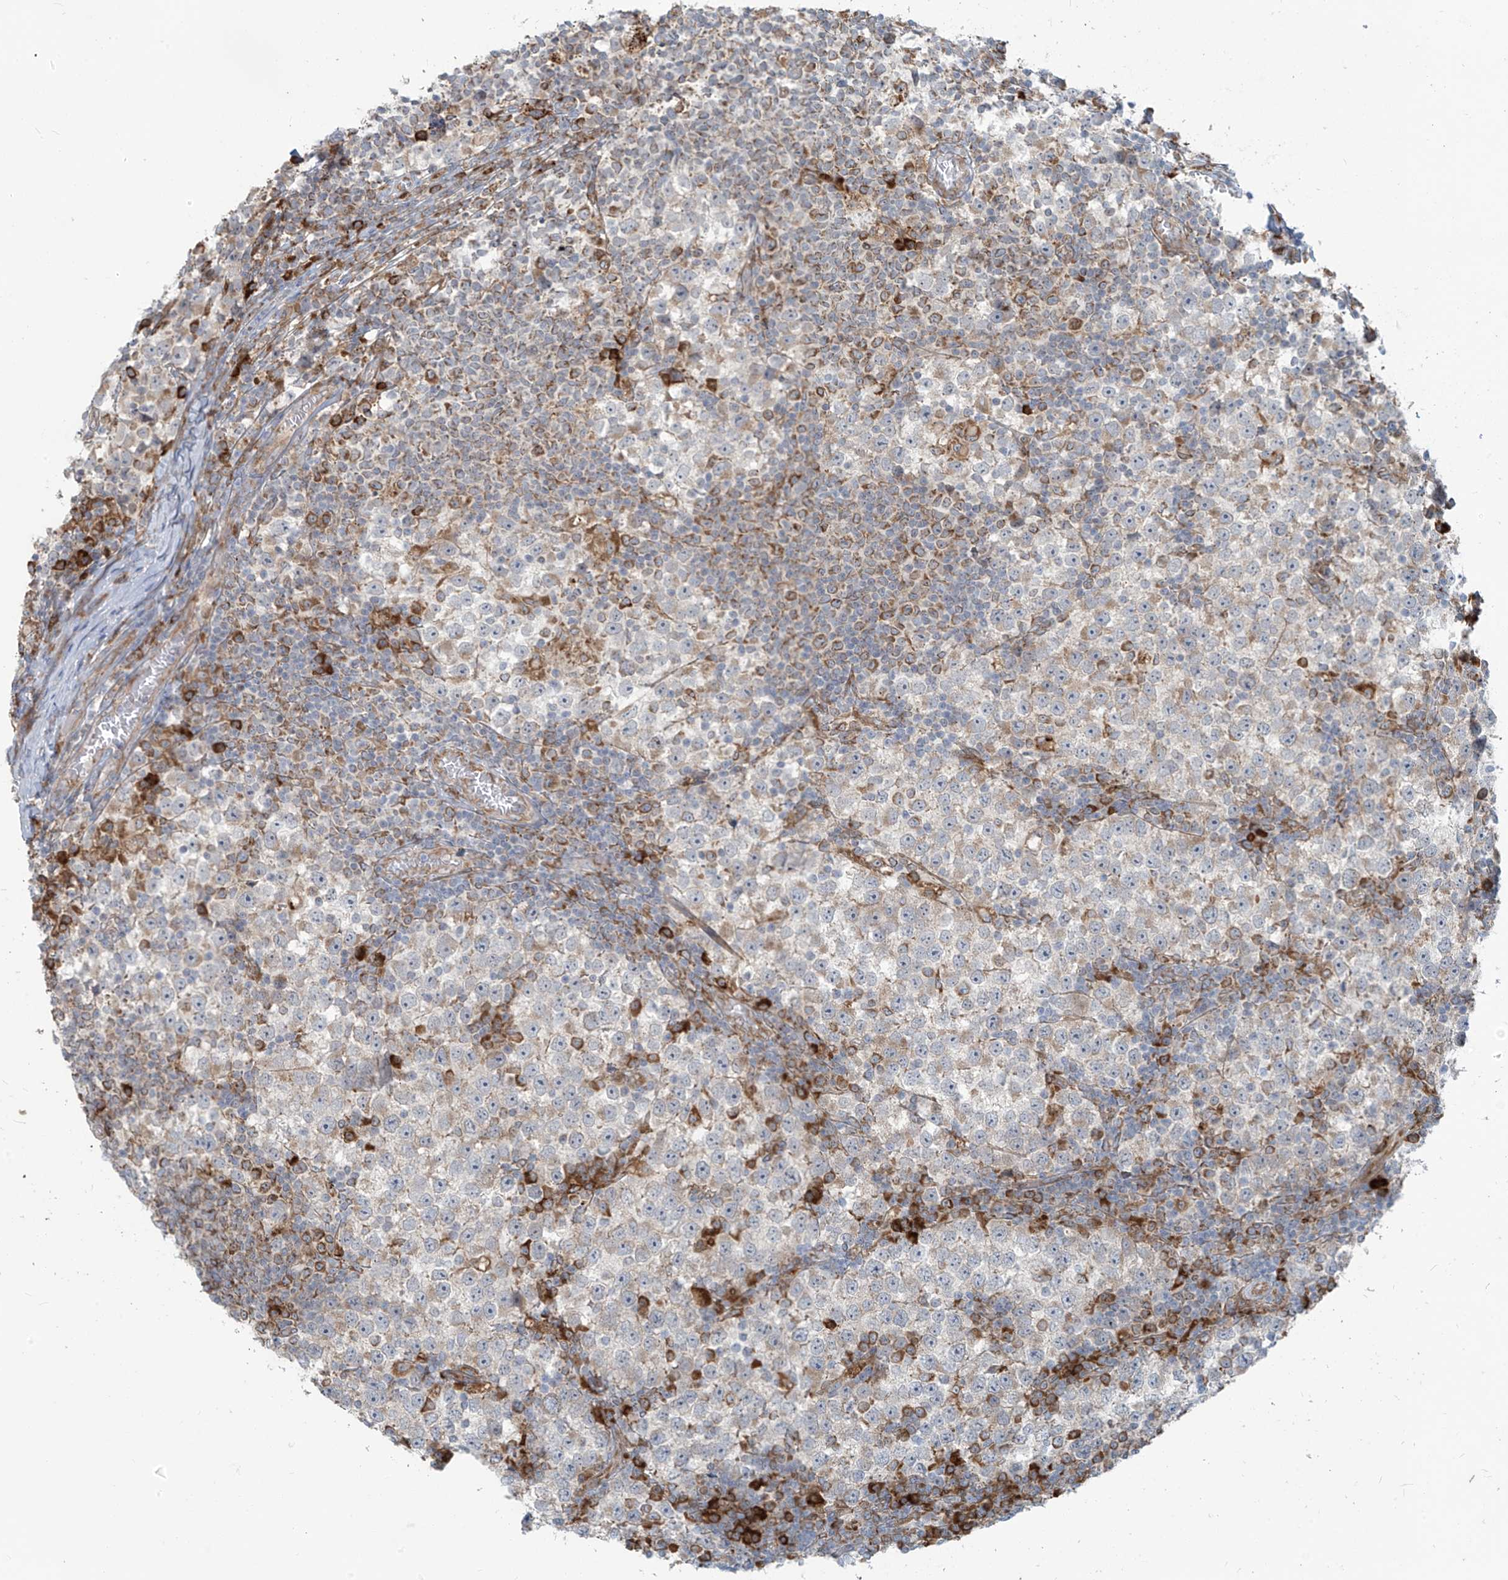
{"staining": {"intensity": "weak", "quantity": "<25%", "location": "cytoplasmic/membranous"}, "tissue": "testis cancer", "cell_type": "Tumor cells", "image_type": "cancer", "snomed": [{"axis": "morphology", "description": "Seminoma, NOS"}, {"axis": "topography", "description": "Testis"}], "caption": "Testis cancer (seminoma) stained for a protein using immunohistochemistry (IHC) displays no positivity tumor cells.", "gene": "KATNIP", "patient": {"sex": "male", "age": 65}}